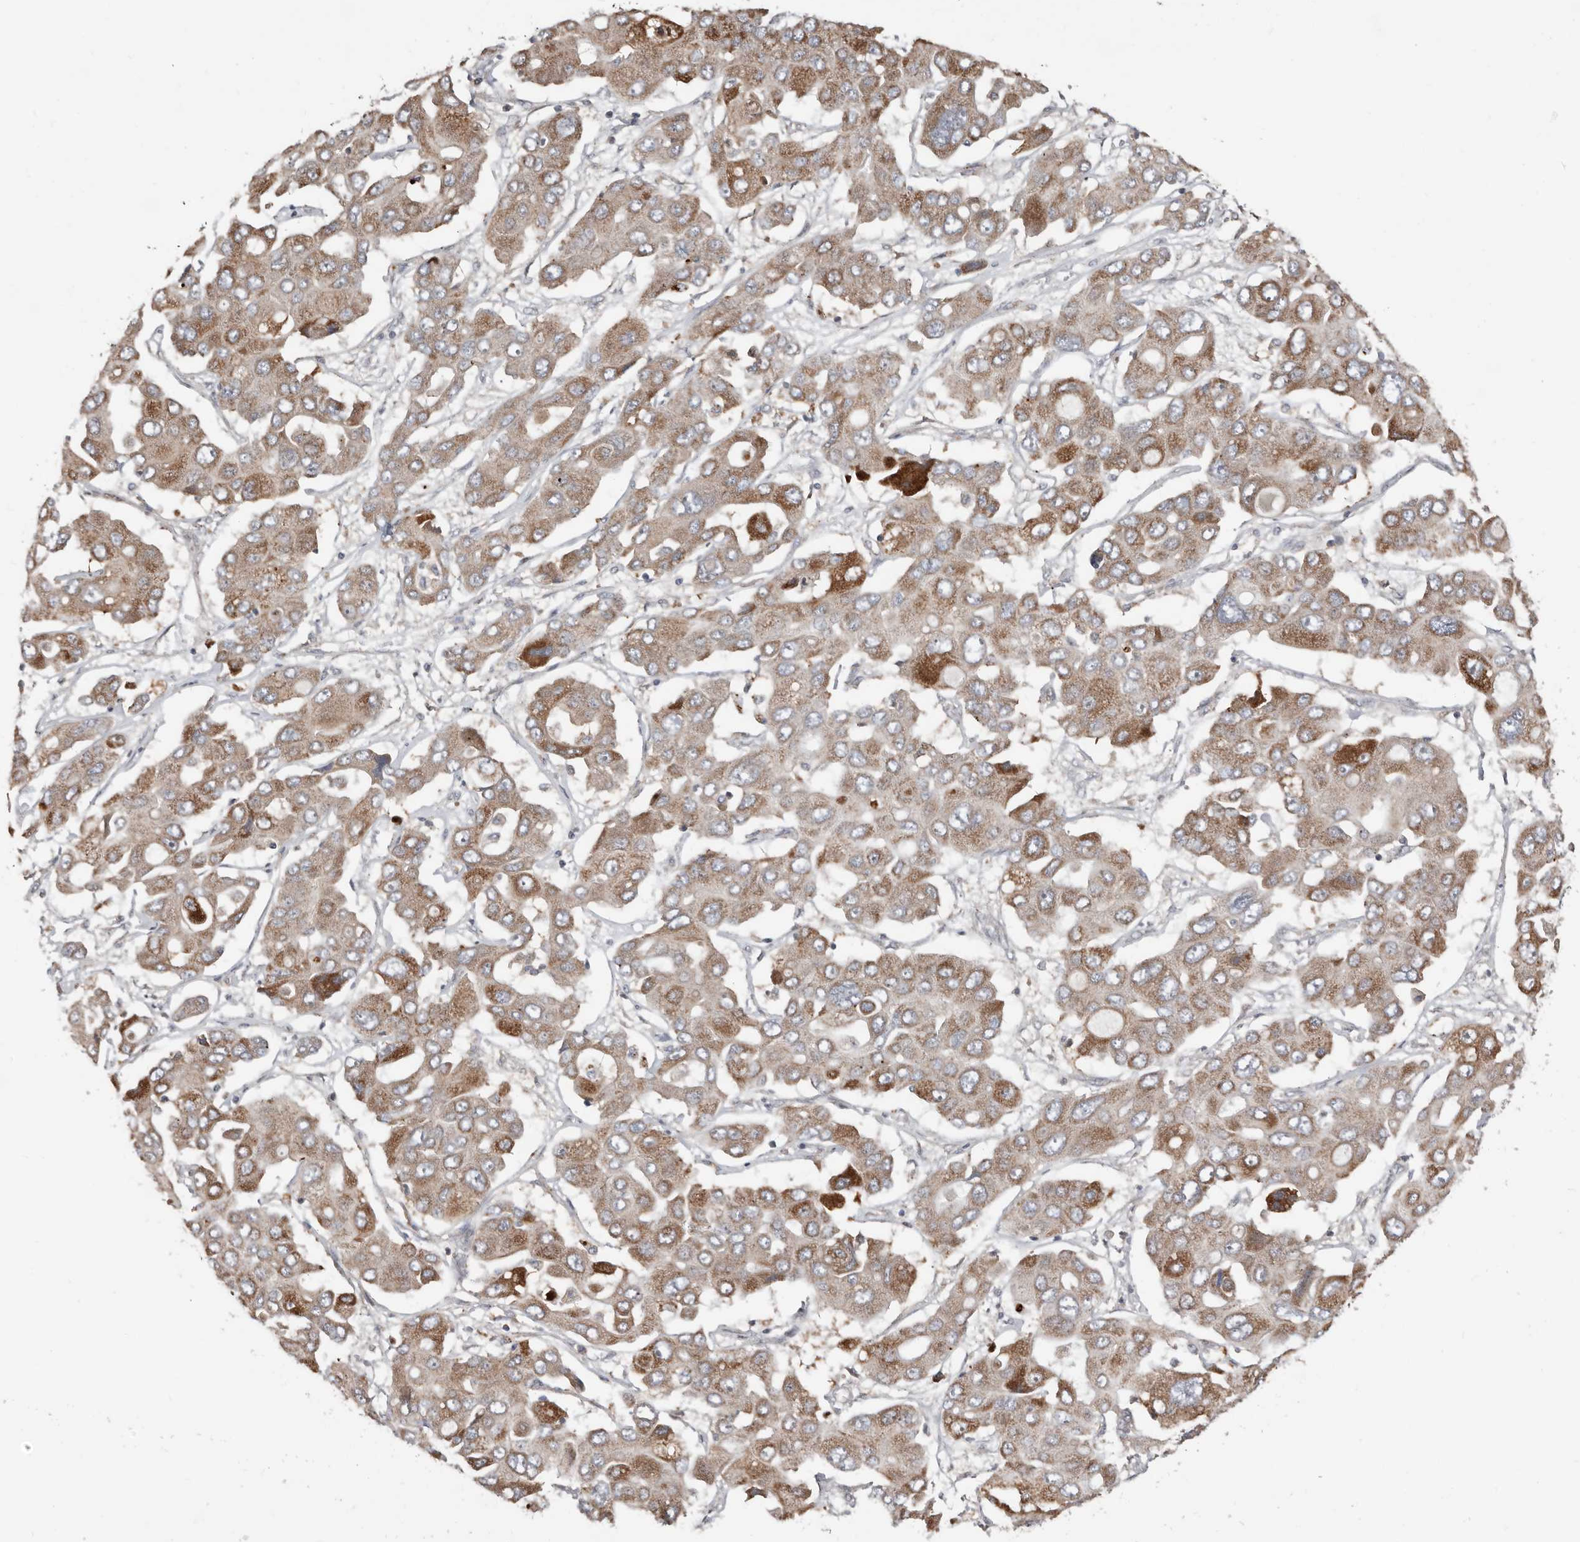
{"staining": {"intensity": "moderate", "quantity": ">75%", "location": "cytoplasmic/membranous"}, "tissue": "liver cancer", "cell_type": "Tumor cells", "image_type": "cancer", "snomed": [{"axis": "morphology", "description": "Cholangiocarcinoma"}, {"axis": "topography", "description": "Liver"}], "caption": "IHC (DAB) staining of cholangiocarcinoma (liver) shows moderate cytoplasmic/membranous protein positivity in about >75% of tumor cells.", "gene": "SMYD4", "patient": {"sex": "male", "age": 67}}